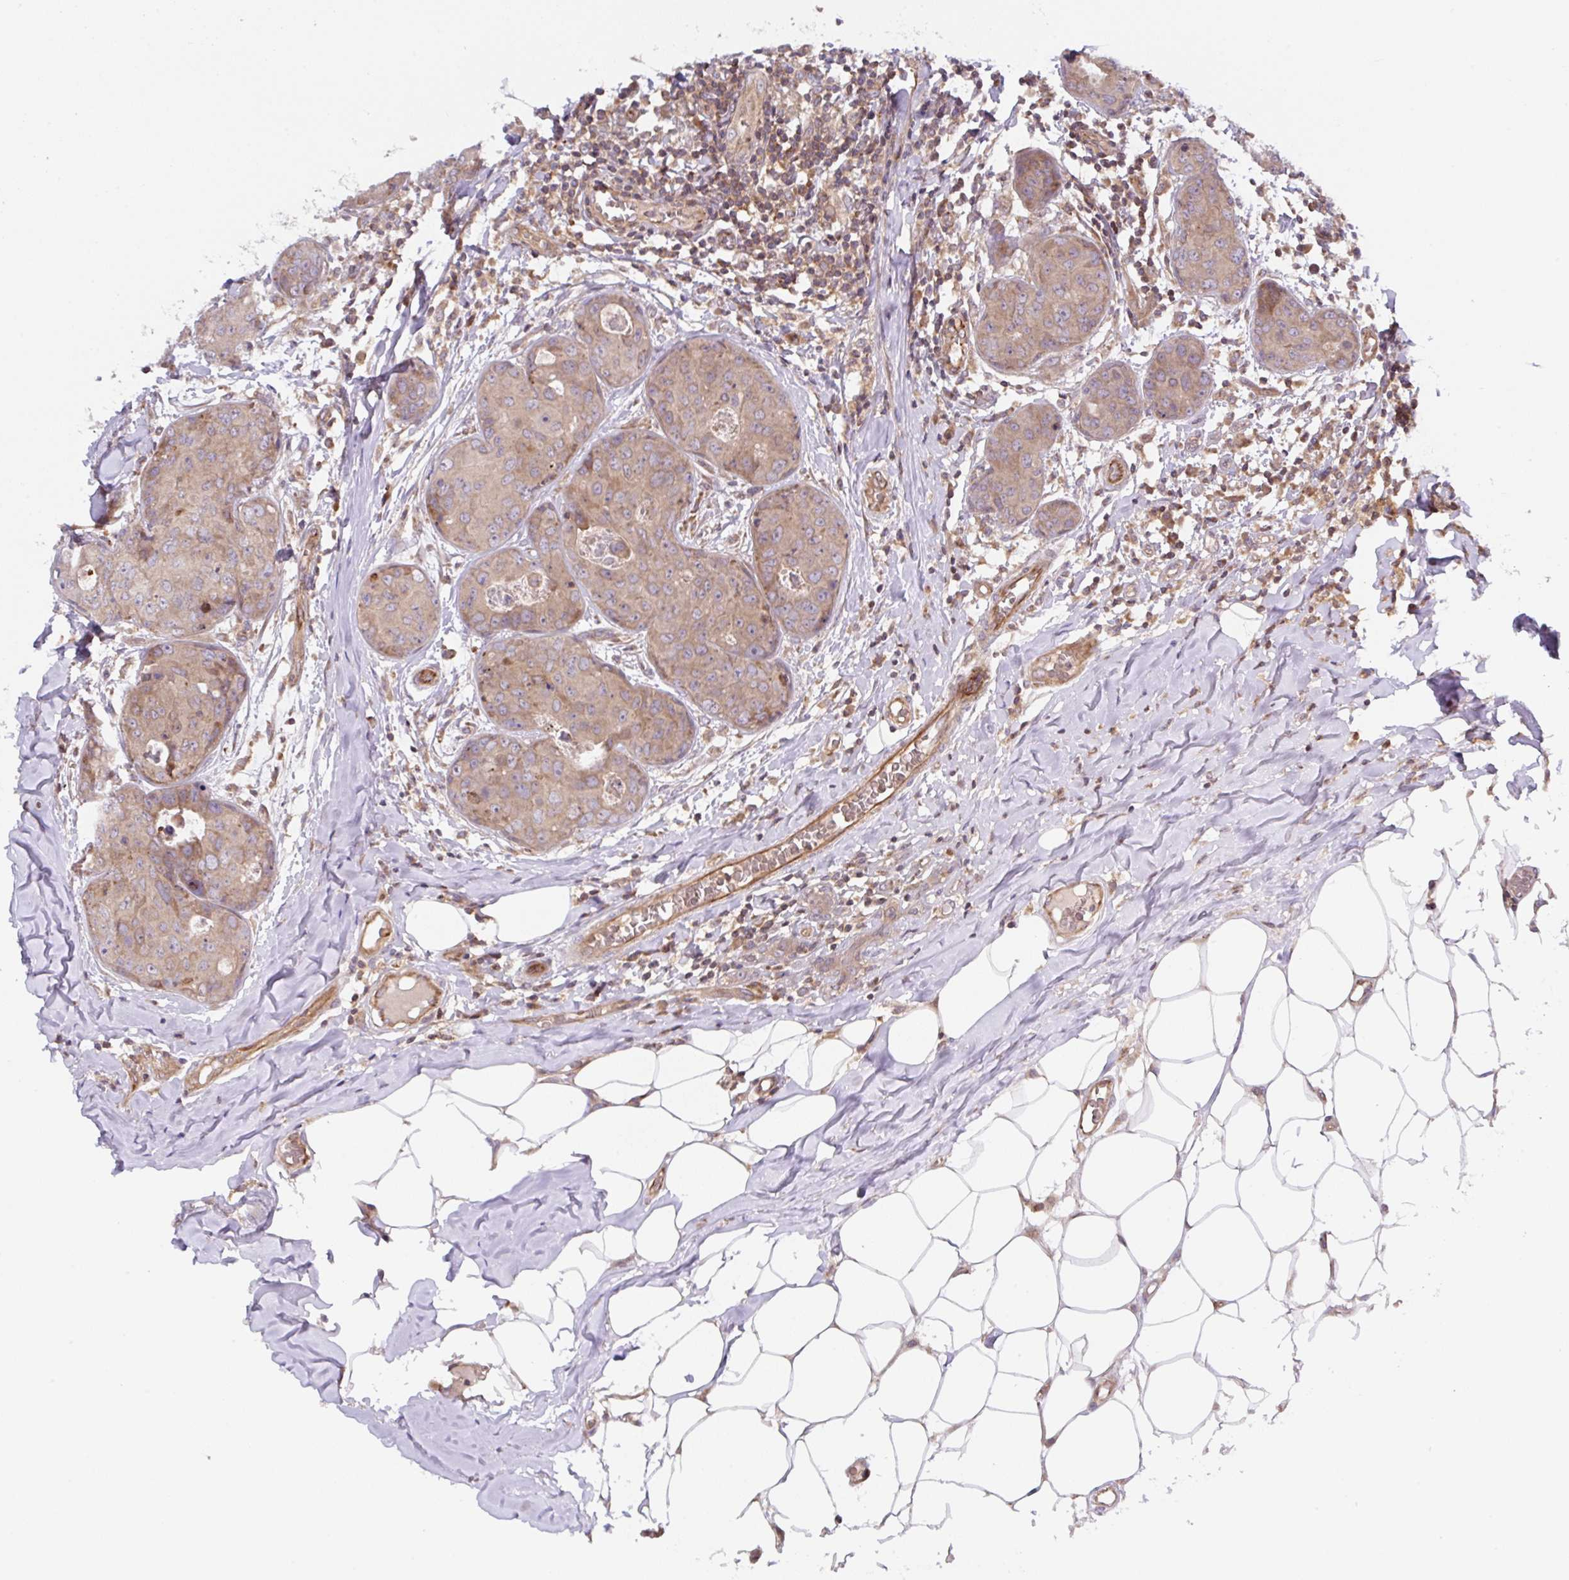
{"staining": {"intensity": "moderate", "quantity": "<25%", "location": "cytoplasmic/membranous"}, "tissue": "breast cancer", "cell_type": "Tumor cells", "image_type": "cancer", "snomed": [{"axis": "morphology", "description": "Duct carcinoma"}, {"axis": "topography", "description": "Breast"}], "caption": "Brown immunohistochemical staining in invasive ductal carcinoma (breast) displays moderate cytoplasmic/membranous expression in approximately <25% of tumor cells. Ihc stains the protein of interest in brown and the nuclei are stained blue.", "gene": "APOBEC3D", "patient": {"sex": "female", "age": 43}}